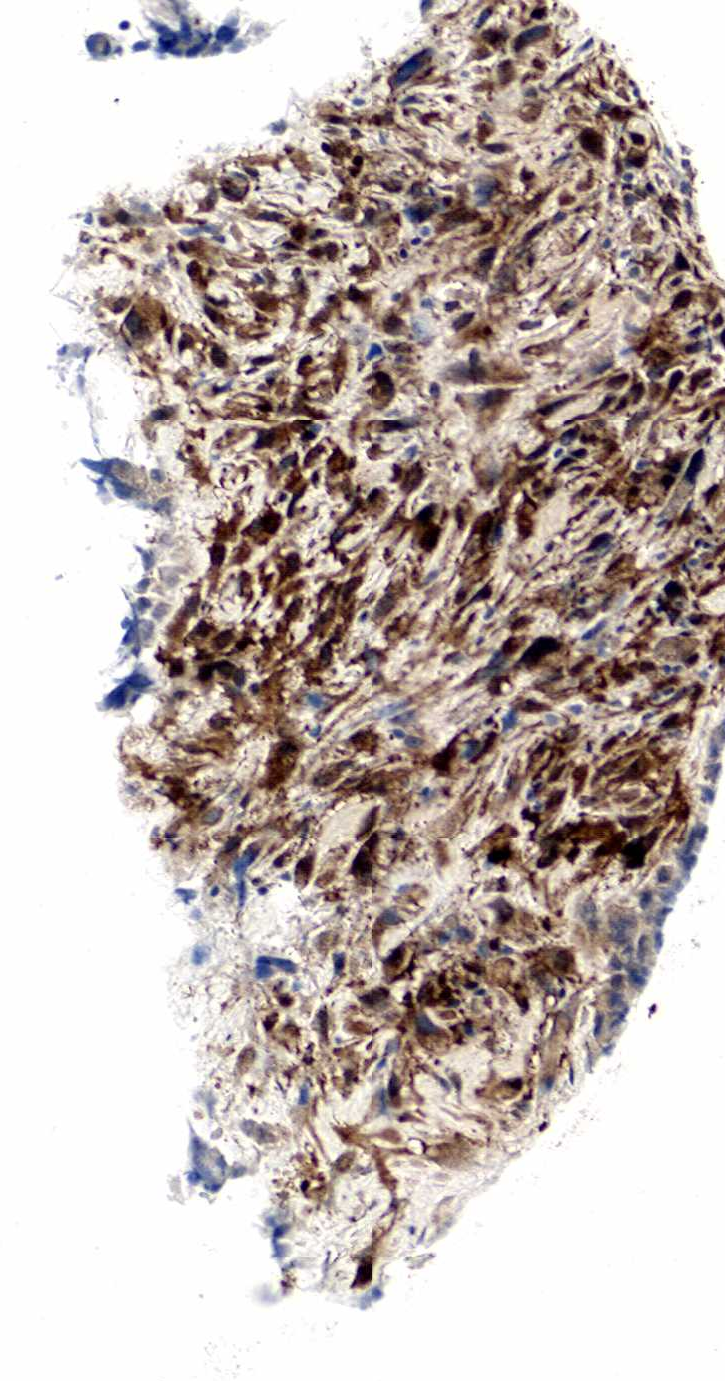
{"staining": {"intensity": "strong", "quantity": "25%-75%", "location": "cytoplasmic/membranous"}, "tissue": "breast cancer", "cell_type": "Tumor cells", "image_type": "cancer", "snomed": [{"axis": "morphology", "description": "Neoplasm, malignant, NOS"}, {"axis": "topography", "description": "Breast"}], "caption": "An image of breast neoplasm (malignant) stained for a protein exhibits strong cytoplasmic/membranous brown staining in tumor cells. (Stains: DAB in brown, nuclei in blue, Microscopy: brightfield microscopy at high magnification).", "gene": "SPIN1", "patient": {"sex": "female", "age": 50}}